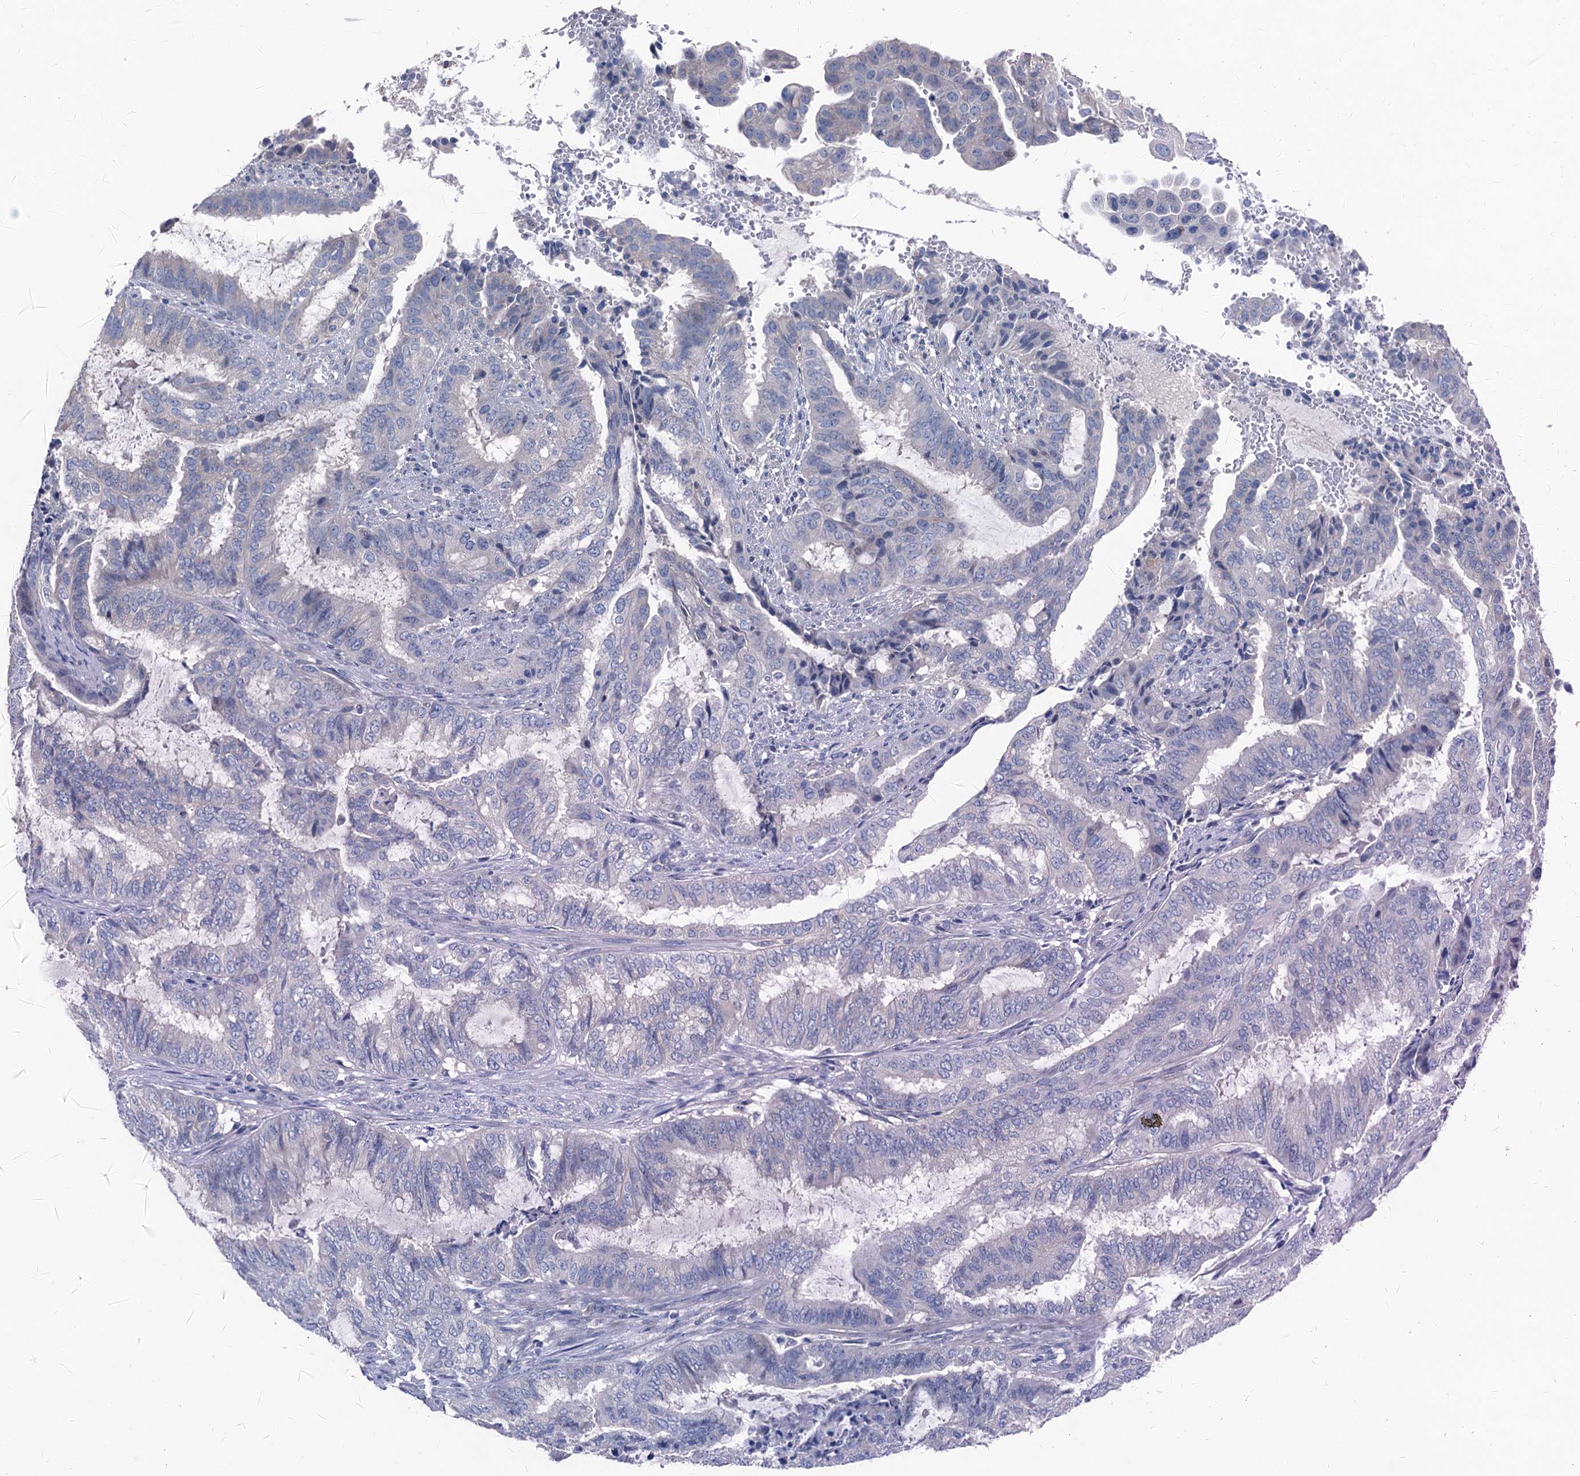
{"staining": {"intensity": "negative", "quantity": "none", "location": "none"}, "tissue": "endometrial cancer", "cell_type": "Tumor cells", "image_type": "cancer", "snomed": [{"axis": "morphology", "description": "Adenocarcinoma, NOS"}, {"axis": "topography", "description": "Endometrium"}], "caption": "IHC of human endometrial cancer (adenocarcinoma) demonstrates no positivity in tumor cells.", "gene": "CBLIF", "patient": {"sex": "female", "age": 51}}